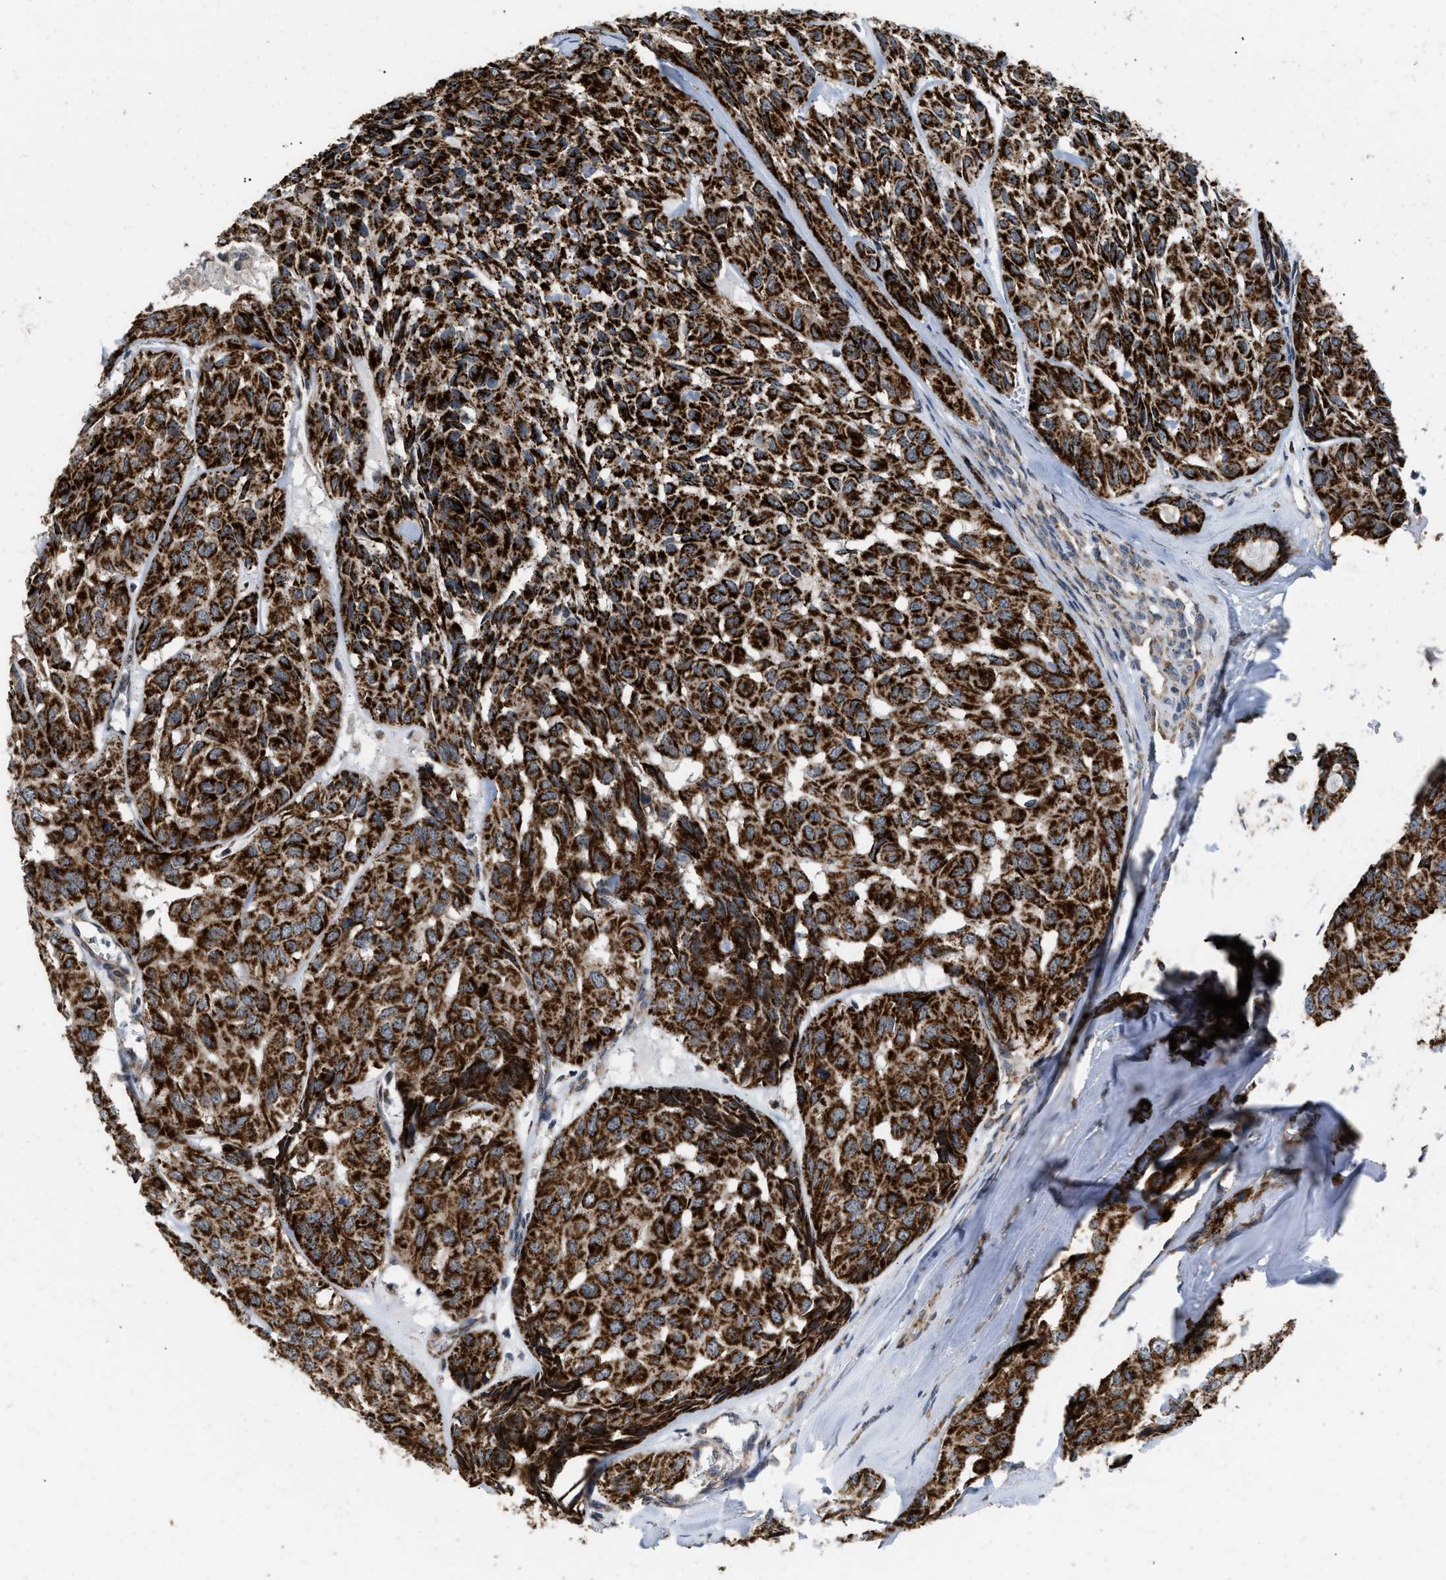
{"staining": {"intensity": "strong", "quantity": ">75%", "location": "cytoplasmic/membranous"}, "tissue": "head and neck cancer", "cell_type": "Tumor cells", "image_type": "cancer", "snomed": [{"axis": "morphology", "description": "Adenocarcinoma, NOS"}, {"axis": "topography", "description": "Salivary gland, NOS"}, {"axis": "topography", "description": "Head-Neck"}], "caption": "The photomicrograph exhibits immunohistochemical staining of head and neck adenocarcinoma. There is strong cytoplasmic/membranous expression is identified in about >75% of tumor cells. (Stains: DAB (3,3'-diaminobenzidine) in brown, nuclei in blue, Microscopy: brightfield microscopy at high magnification).", "gene": "AKAP1", "patient": {"sex": "female", "age": 76}}